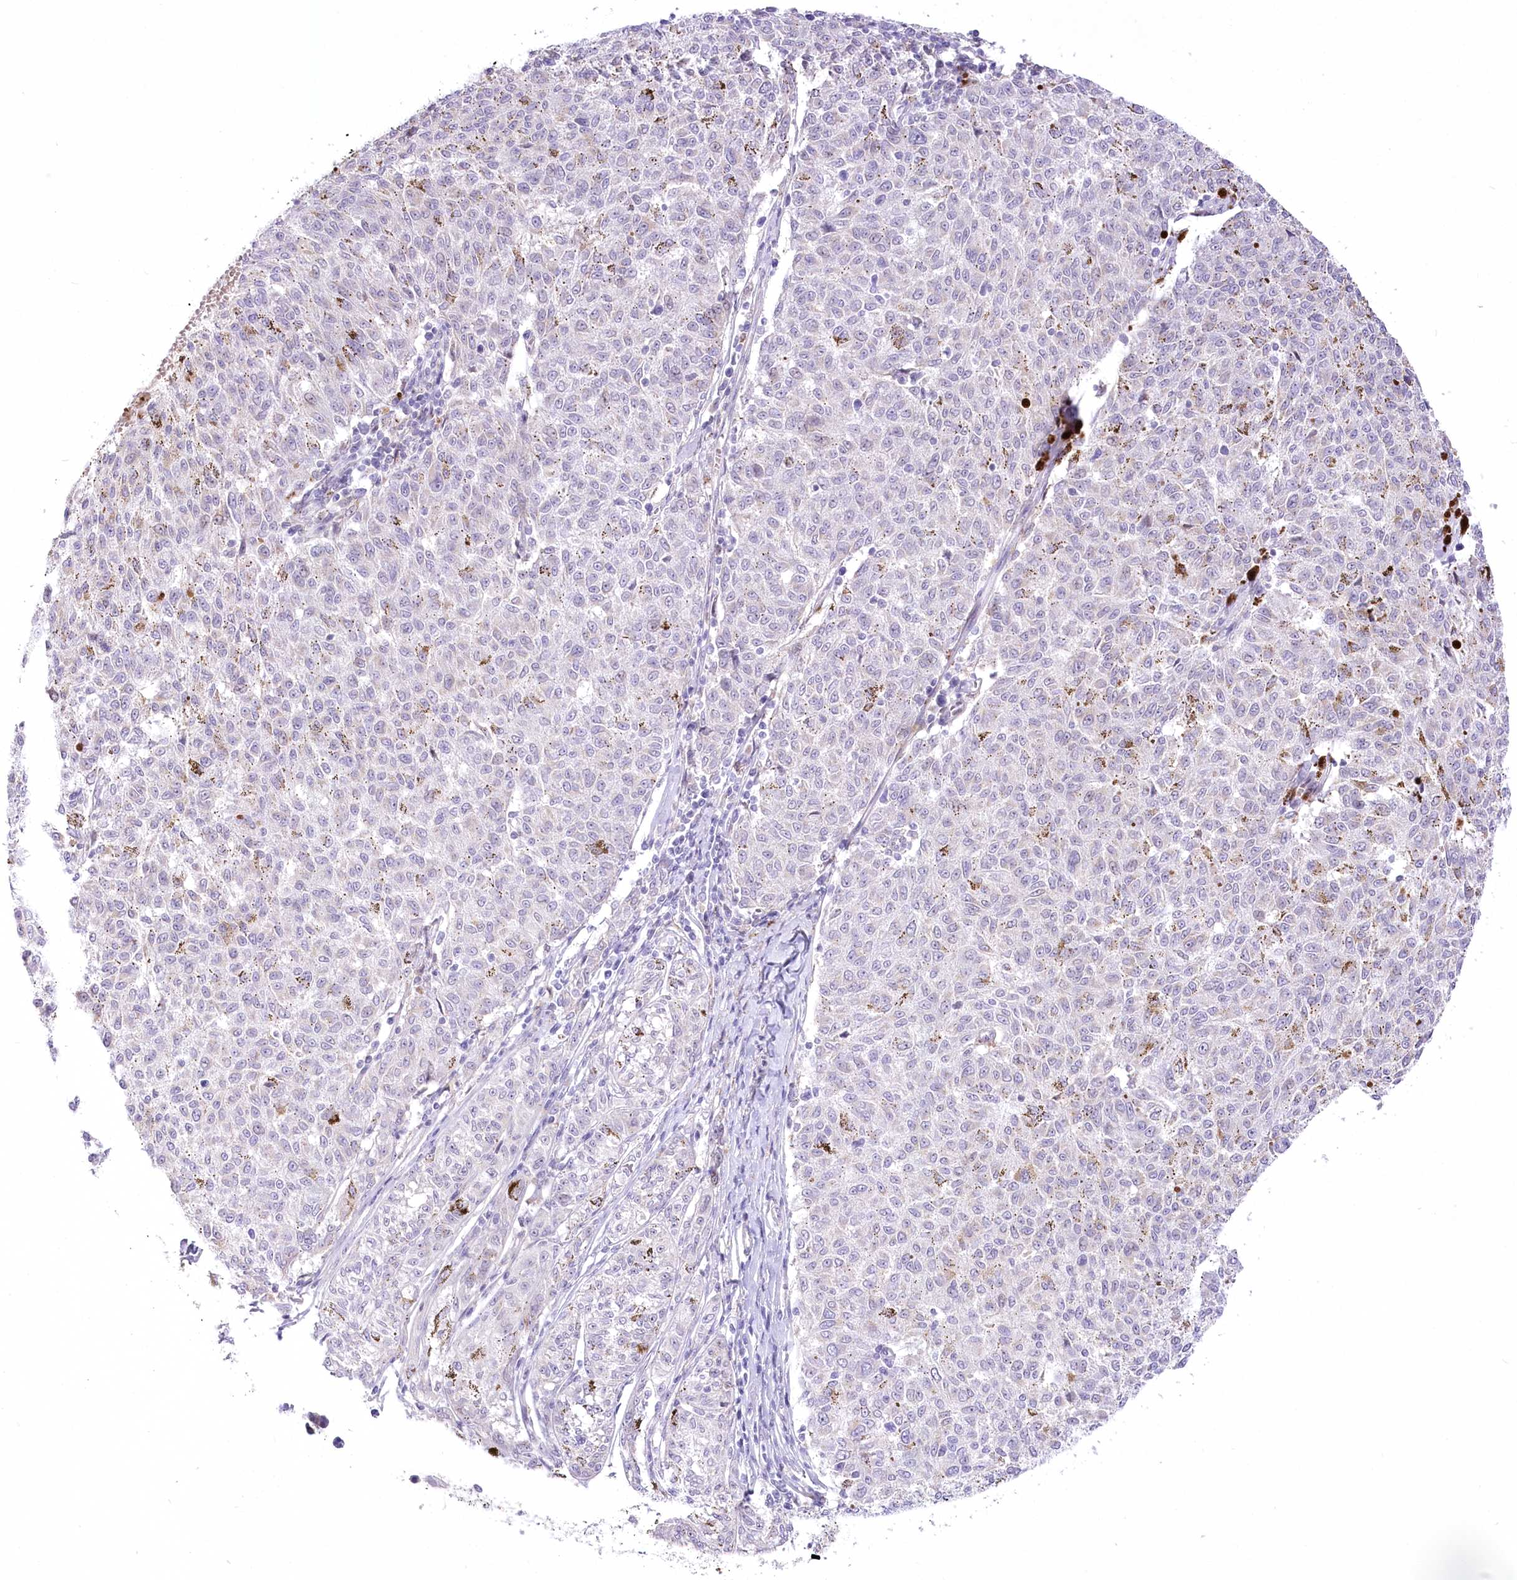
{"staining": {"intensity": "negative", "quantity": "none", "location": "none"}, "tissue": "melanoma", "cell_type": "Tumor cells", "image_type": "cancer", "snomed": [{"axis": "morphology", "description": "Malignant melanoma, NOS"}, {"axis": "topography", "description": "Skin"}], "caption": "There is no significant expression in tumor cells of melanoma.", "gene": "BEND7", "patient": {"sex": "female", "age": 72}}